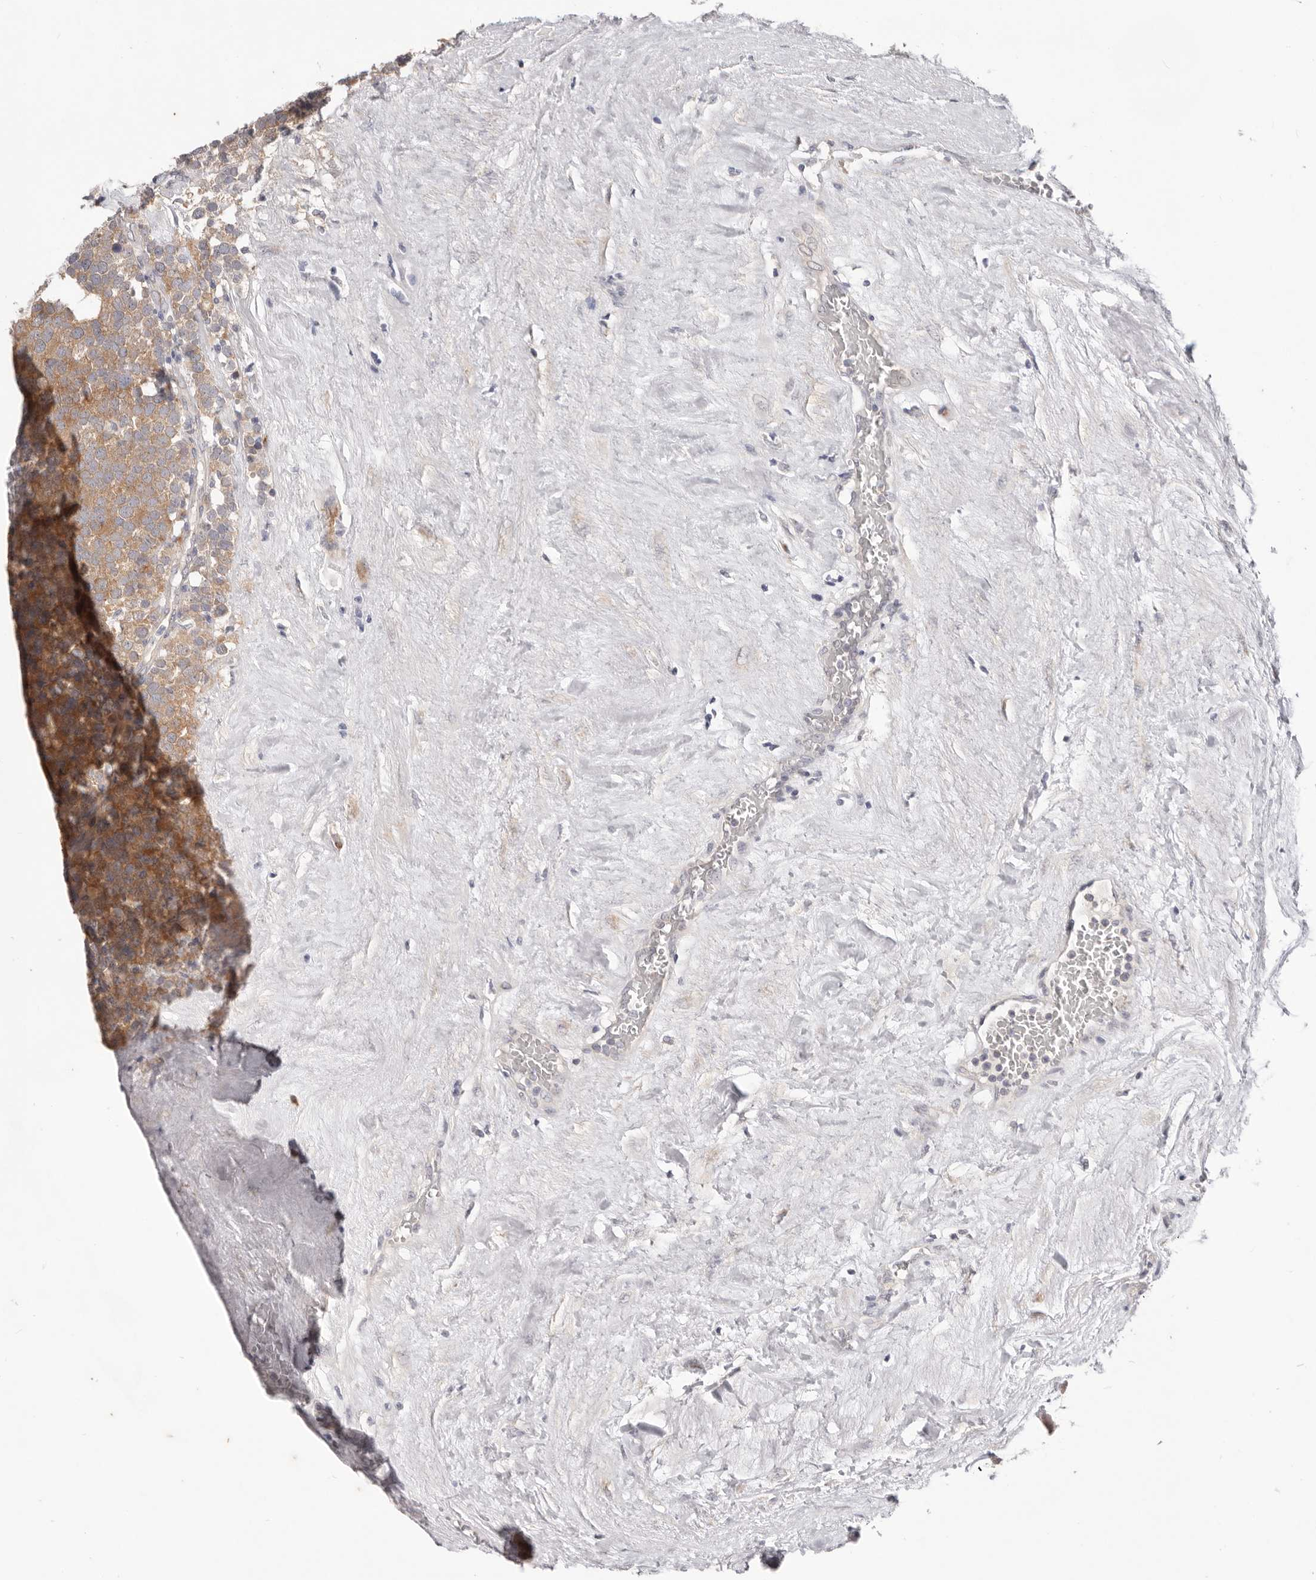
{"staining": {"intensity": "moderate", "quantity": ">75%", "location": "cytoplasmic/membranous"}, "tissue": "testis cancer", "cell_type": "Tumor cells", "image_type": "cancer", "snomed": [{"axis": "morphology", "description": "Seminoma, NOS"}, {"axis": "topography", "description": "Testis"}], "caption": "Immunohistochemistry (IHC) image of human seminoma (testis) stained for a protein (brown), which exhibits medium levels of moderate cytoplasmic/membranous staining in about >75% of tumor cells.", "gene": "WDR77", "patient": {"sex": "male", "age": 71}}